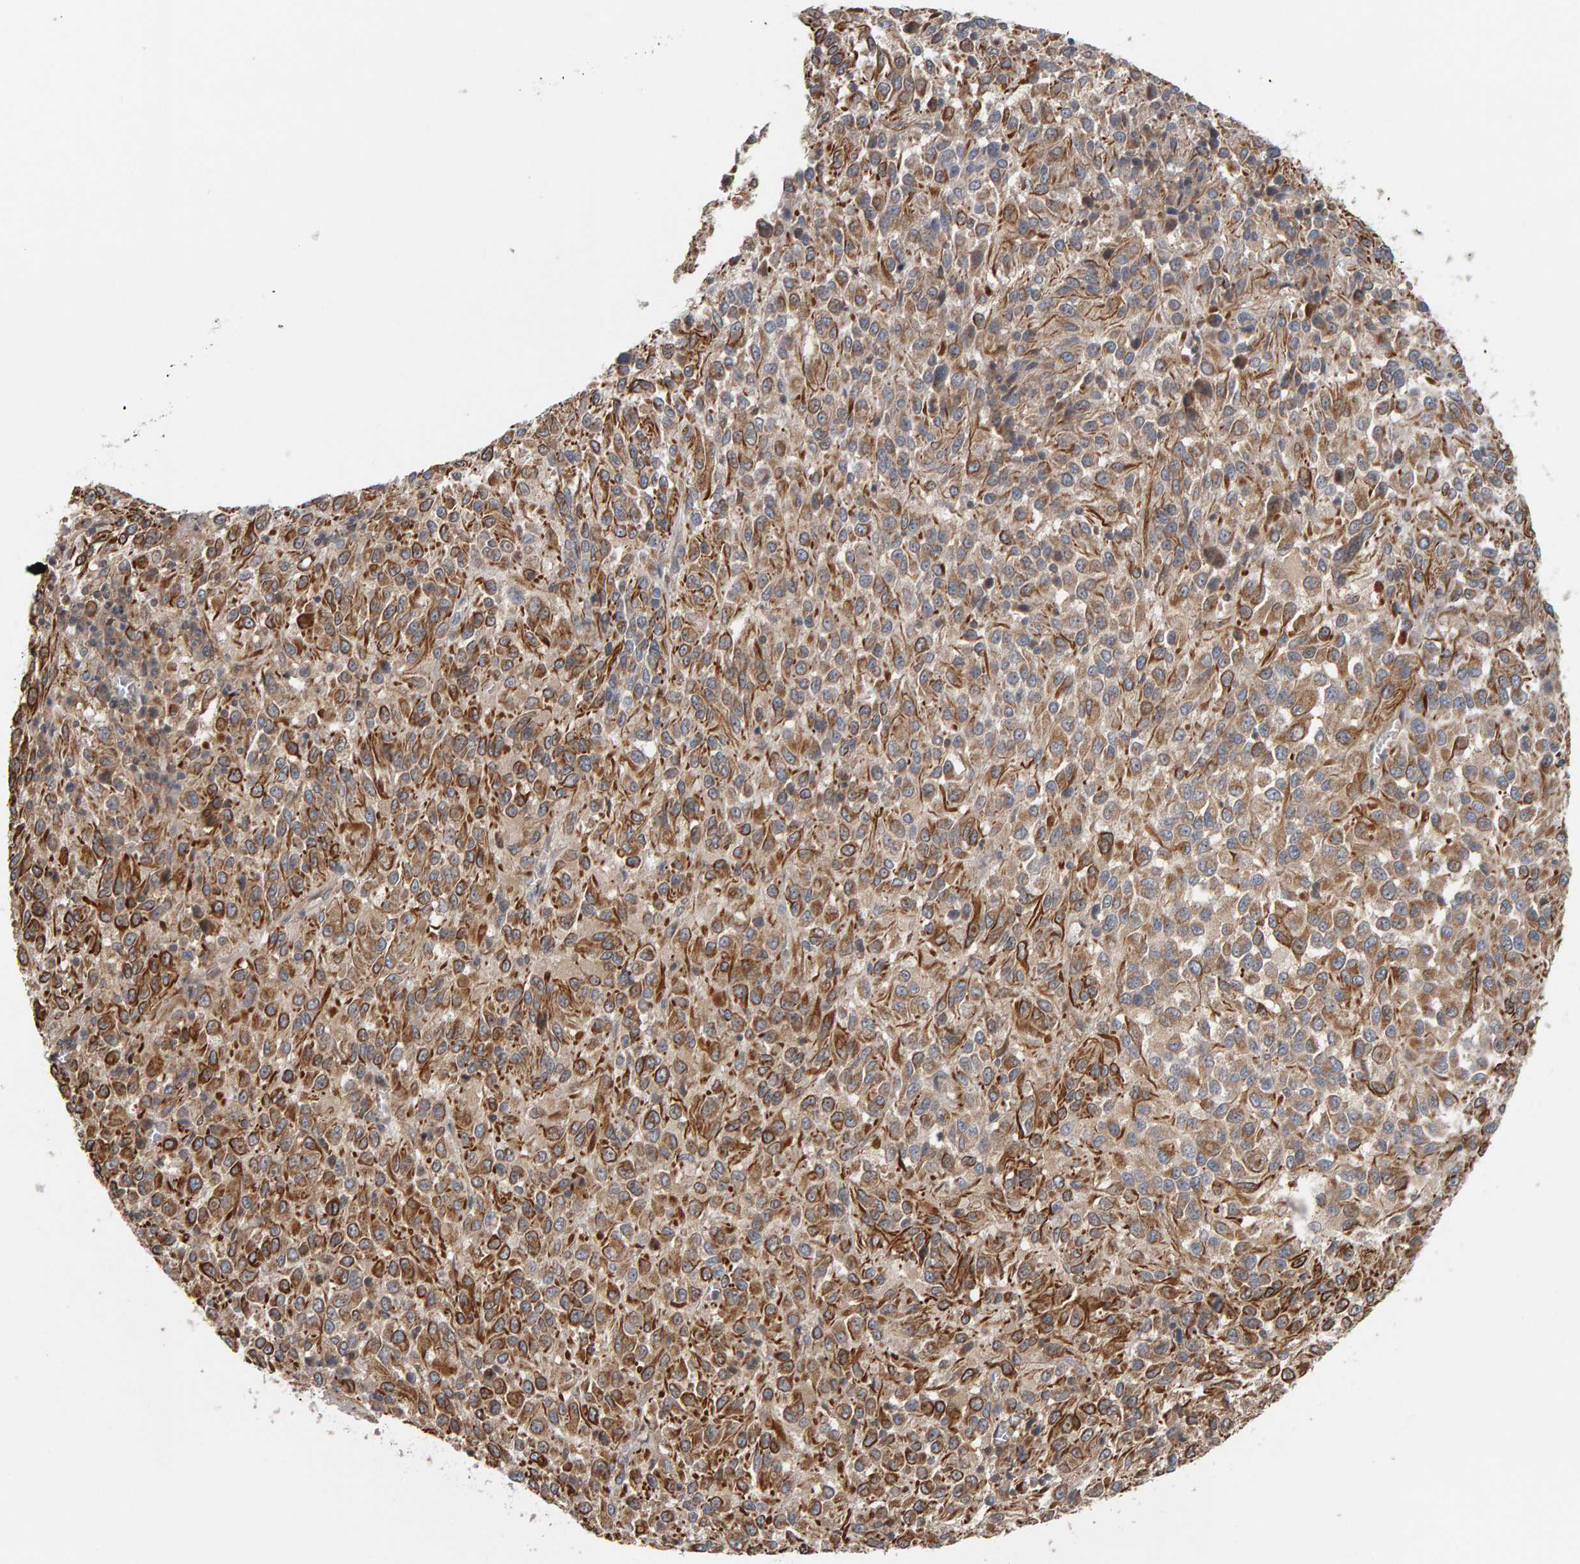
{"staining": {"intensity": "moderate", "quantity": ">75%", "location": "cytoplasmic/membranous"}, "tissue": "melanoma", "cell_type": "Tumor cells", "image_type": "cancer", "snomed": [{"axis": "morphology", "description": "Malignant melanoma, Metastatic site"}, {"axis": "topography", "description": "Lung"}], "caption": "Moderate cytoplasmic/membranous staining for a protein is appreciated in approximately >75% of tumor cells of melanoma using immunohistochemistry (IHC).", "gene": "C9orf72", "patient": {"sex": "male", "age": 64}}